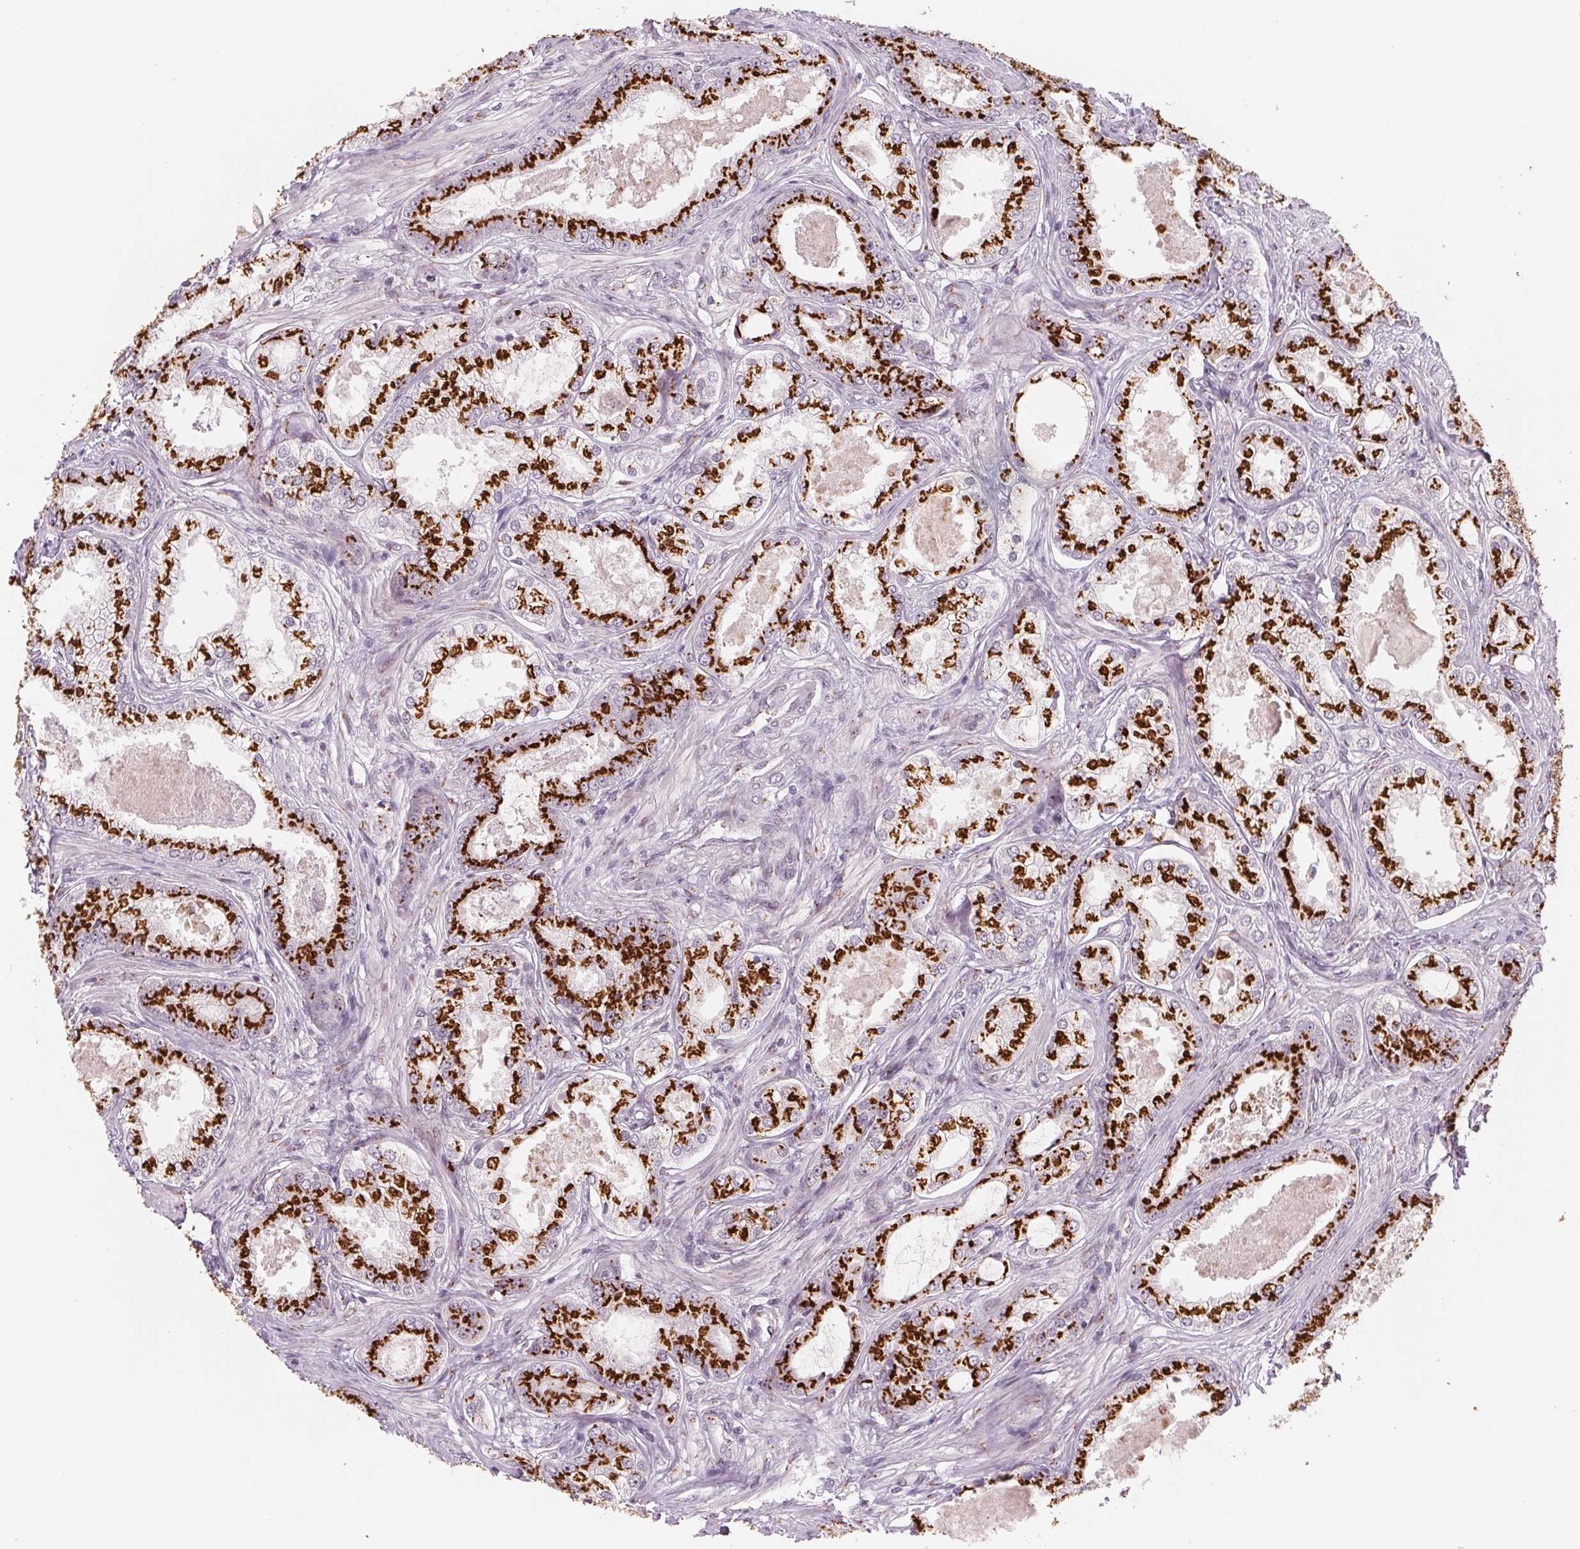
{"staining": {"intensity": "strong", "quantity": ">75%", "location": "cytoplasmic/membranous"}, "tissue": "prostate cancer", "cell_type": "Tumor cells", "image_type": "cancer", "snomed": [{"axis": "morphology", "description": "Adenocarcinoma, Low grade"}, {"axis": "topography", "description": "Prostate"}], "caption": "IHC photomicrograph of human prostate cancer stained for a protein (brown), which exhibits high levels of strong cytoplasmic/membranous positivity in about >75% of tumor cells.", "gene": "RAB22A", "patient": {"sex": "male", "age": 68}}